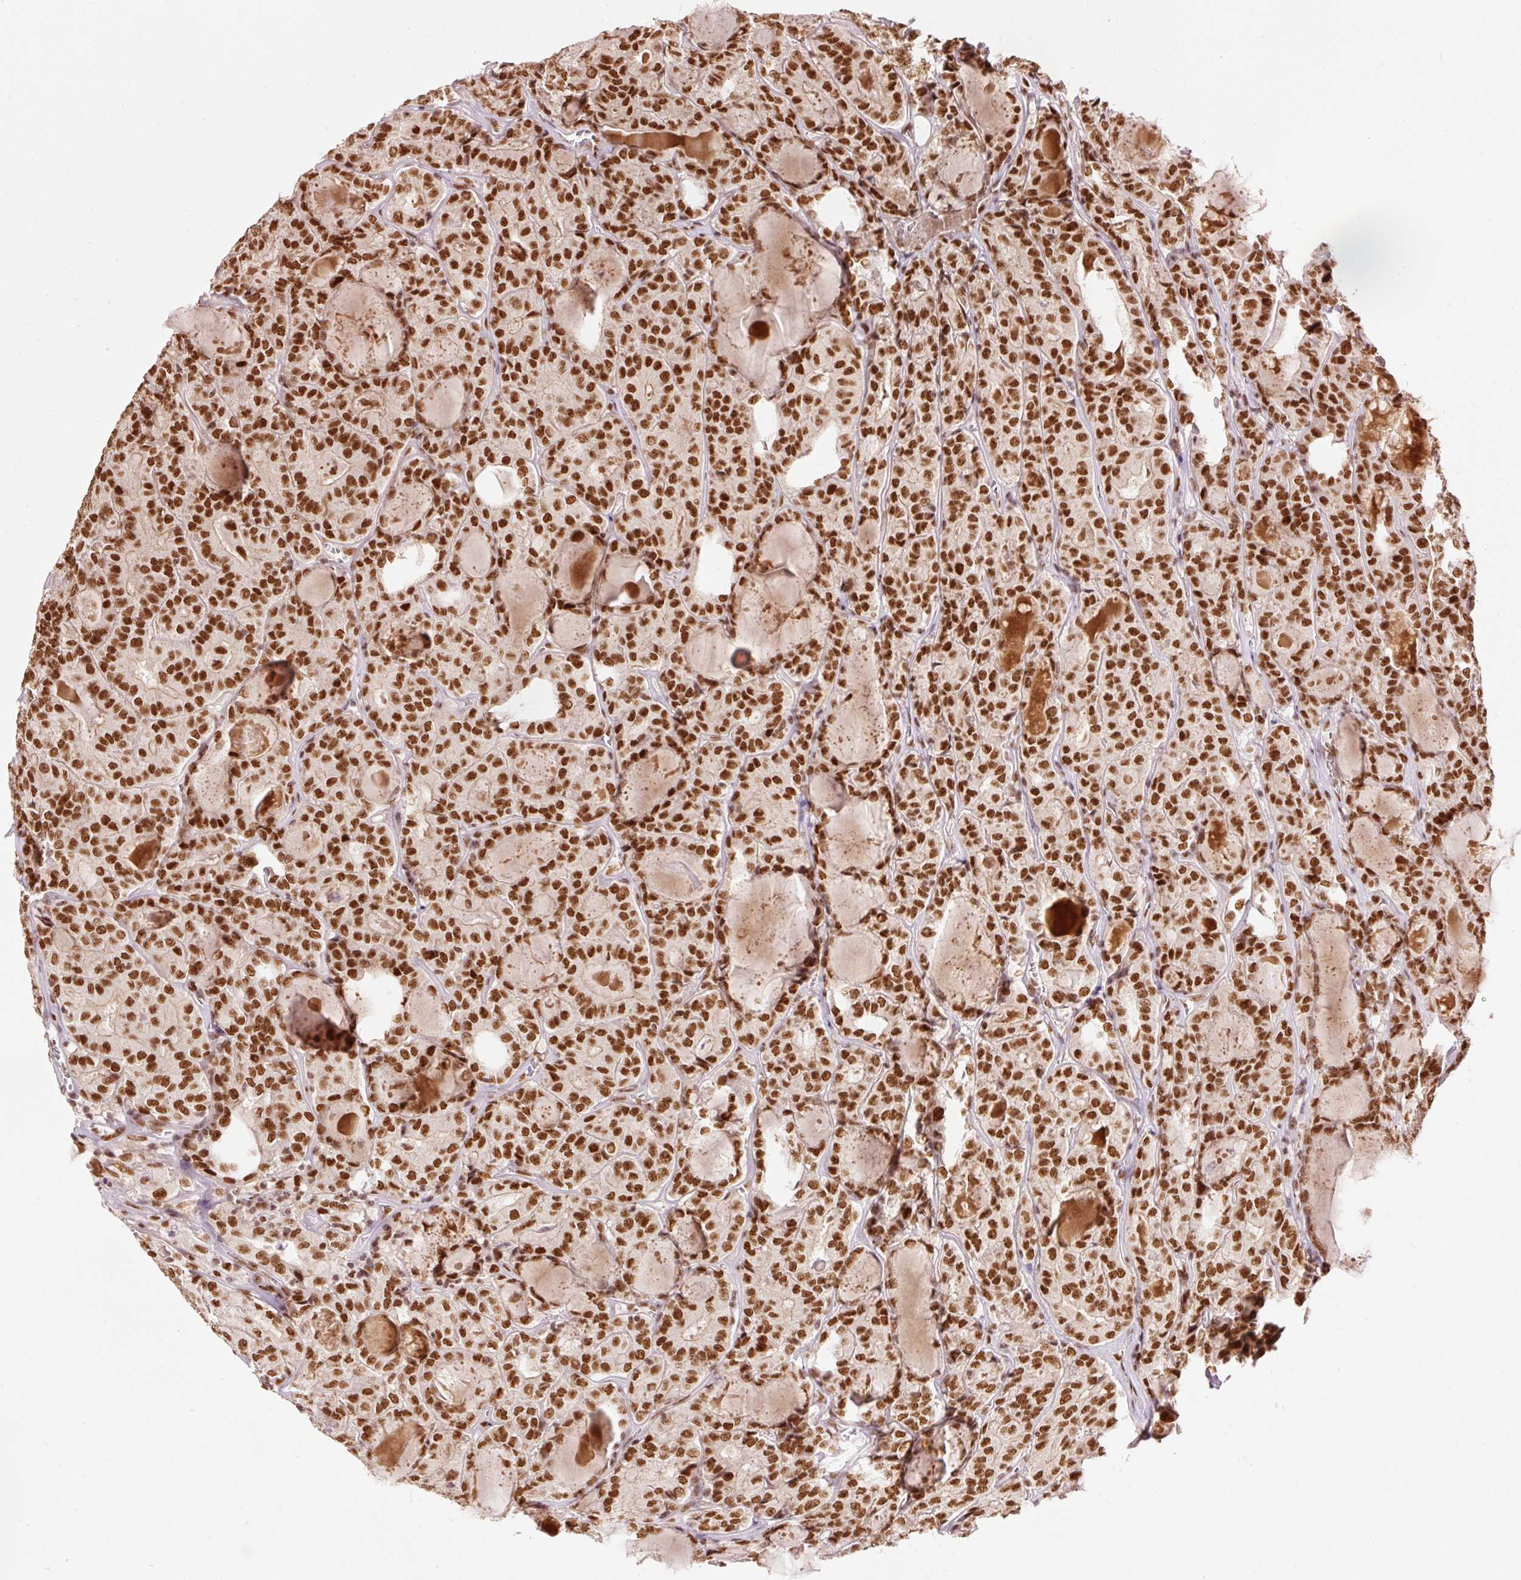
{"staining": {"intensity": "strong", "quantity": ">75%", "location": "nuclear"}, "tissue": "thyroid cancer", "cell_type": "Tumor cells", "image_type": "cancer", "snomed": [{"axis": "morphology", "description": "Papillary adenocarcinoma, NOS"}, {"axis": "topography", "description": "Thyroid gland"}], "caption": "Thyroid papillary adenocarcinoma stained with immunohistochemistry shows strong nuclear staining in about >75% of tumor cells. Using DAB (3,3'-diaminobenzidine) (brown) and hematoxylin (blue) stains, captured at high magnification using brightfield microscopy.", "gene": "ZBTB44", "patient": {"sex": "female", "age": 72}}